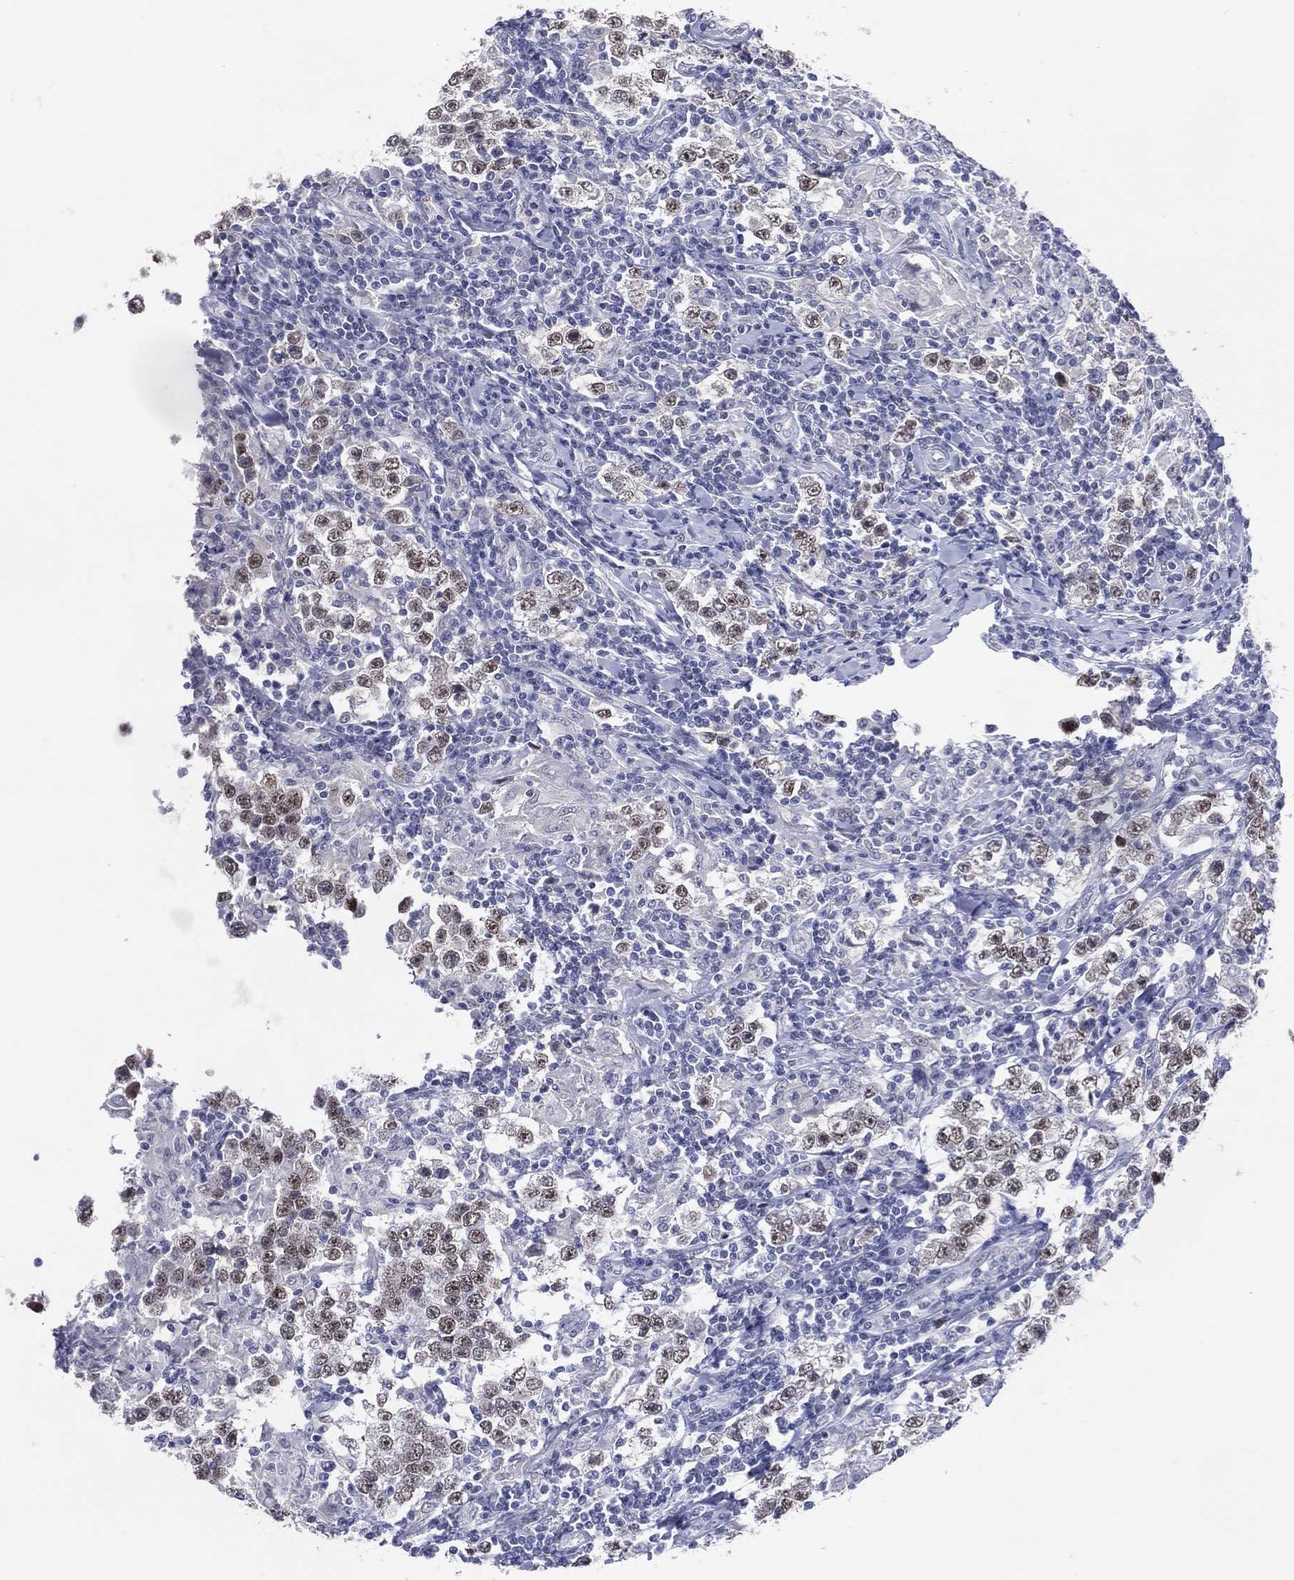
{"staining": {"intensity": "weak", "quantity": "<25%", "location": "nuclear"}, "tissue": "testis cancer", "cell_type": "Tumor cells", "image_type": "cancer", "snomed": [{"axis": "morphology", "description": "Seminoma, NOS"}, {"axis": "morphology", "description": "Carcinoma, Embryonal, NOS"}, {"axis": "topography", "description": "Testis"}], "caption": "This is an IHC histopathology image of testis cancer (embryonal carcinoma). There is no staining in tumor cells.", "gene": "CFAP58", "patient": {"sex": "male", "age": 41}}